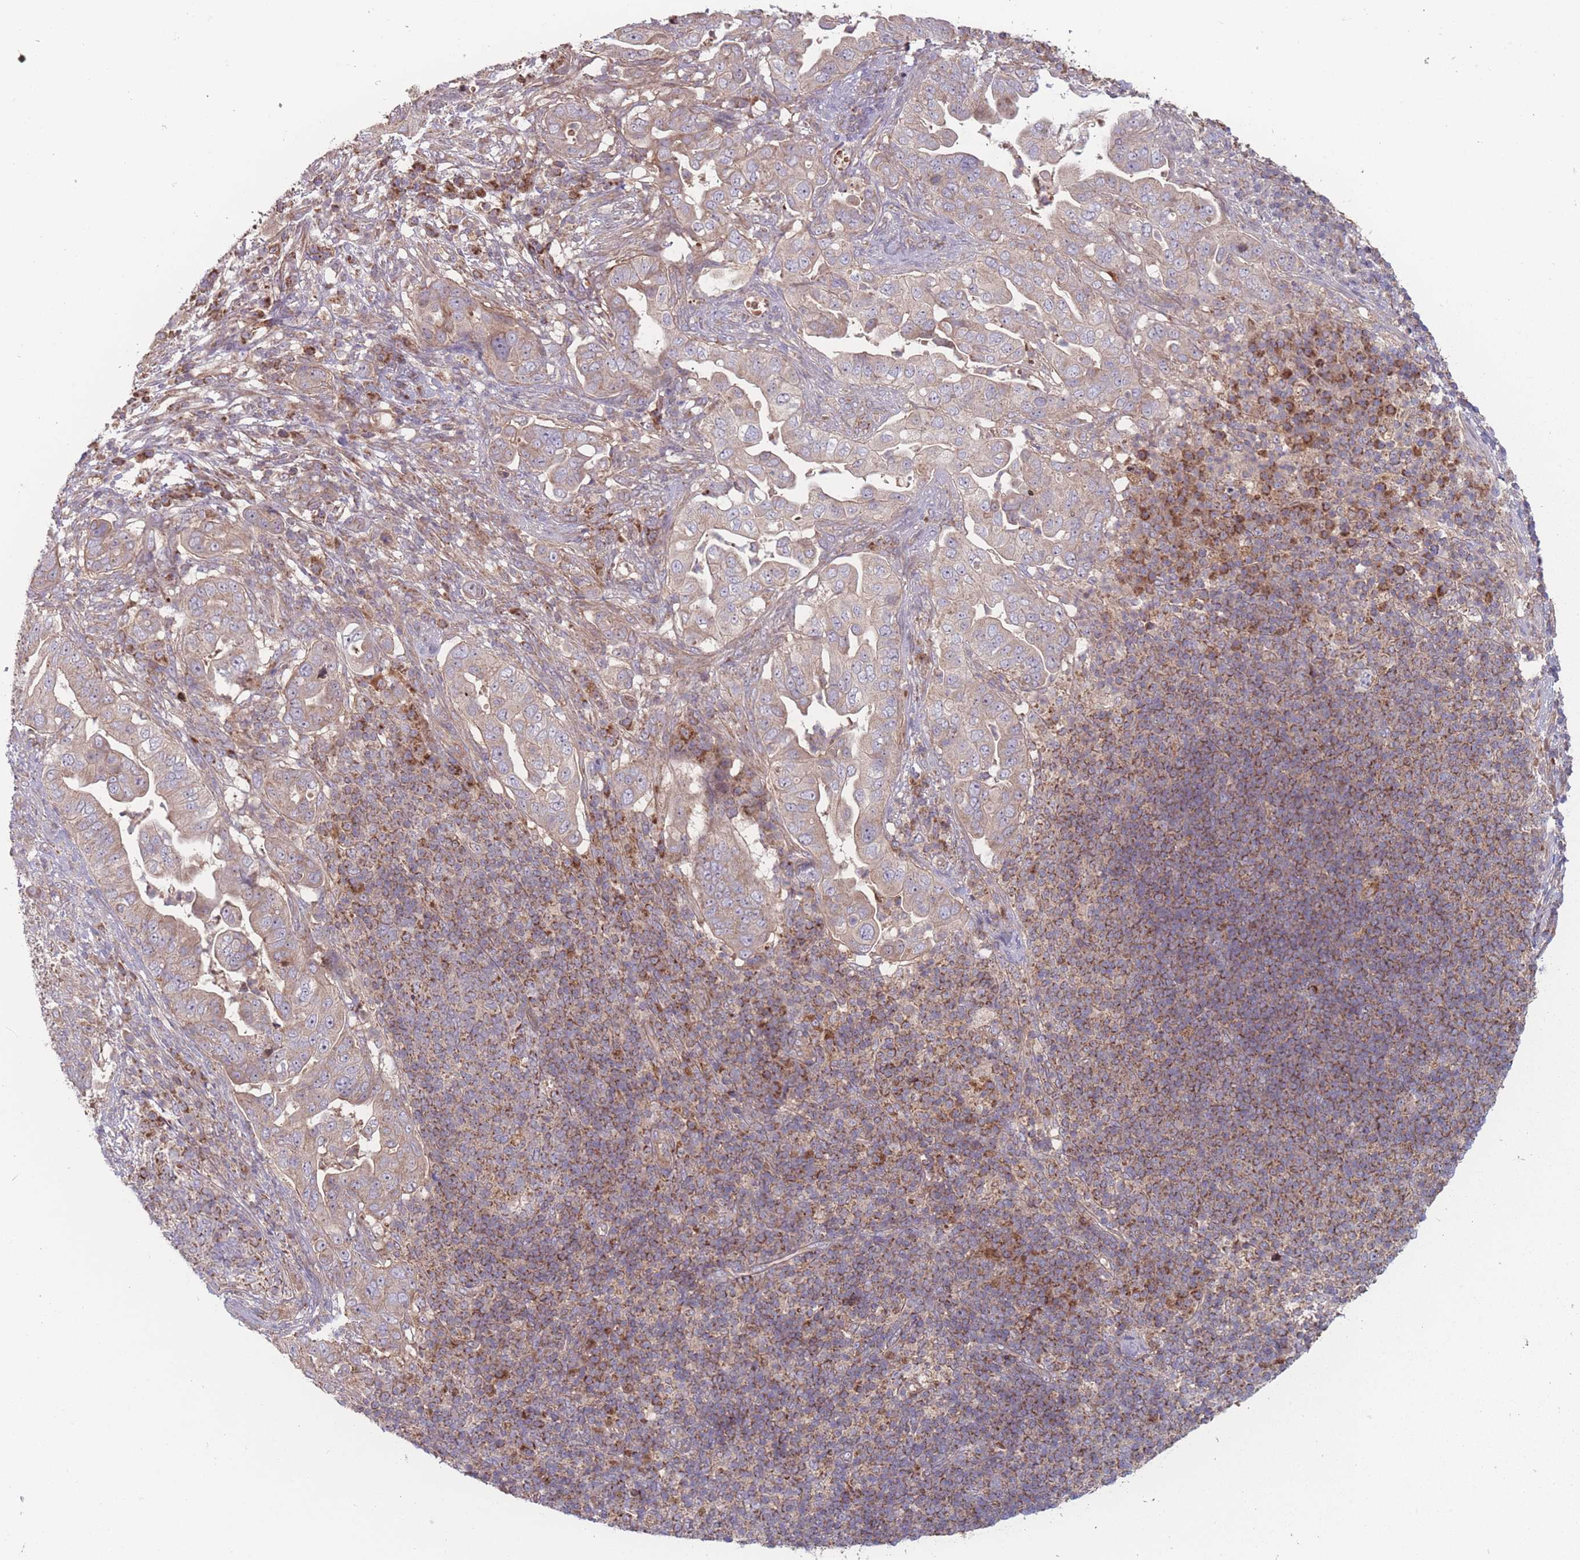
{"staining": {"intensity": "weak", "quantity": "25%-75%", "location": "cytoplasmic/membranous"}, "tissue": "pancreatic cancer", "cell_type": "Tumor cells", "image_type": "cancer", "snomed": [{"axis": "morphology", "description": "Adenocarcinoma, NOS"}, {"axis": "topography", "description": "Pancreas"}], "caption": "A brown stain highlights weak cytoplasmic/membranous staining of a protein in pancreatic cancer (adenocarcinoma) tumor cells.", "gene": "ATP5MG", "patient": {"sex": "female", "age": 63}}